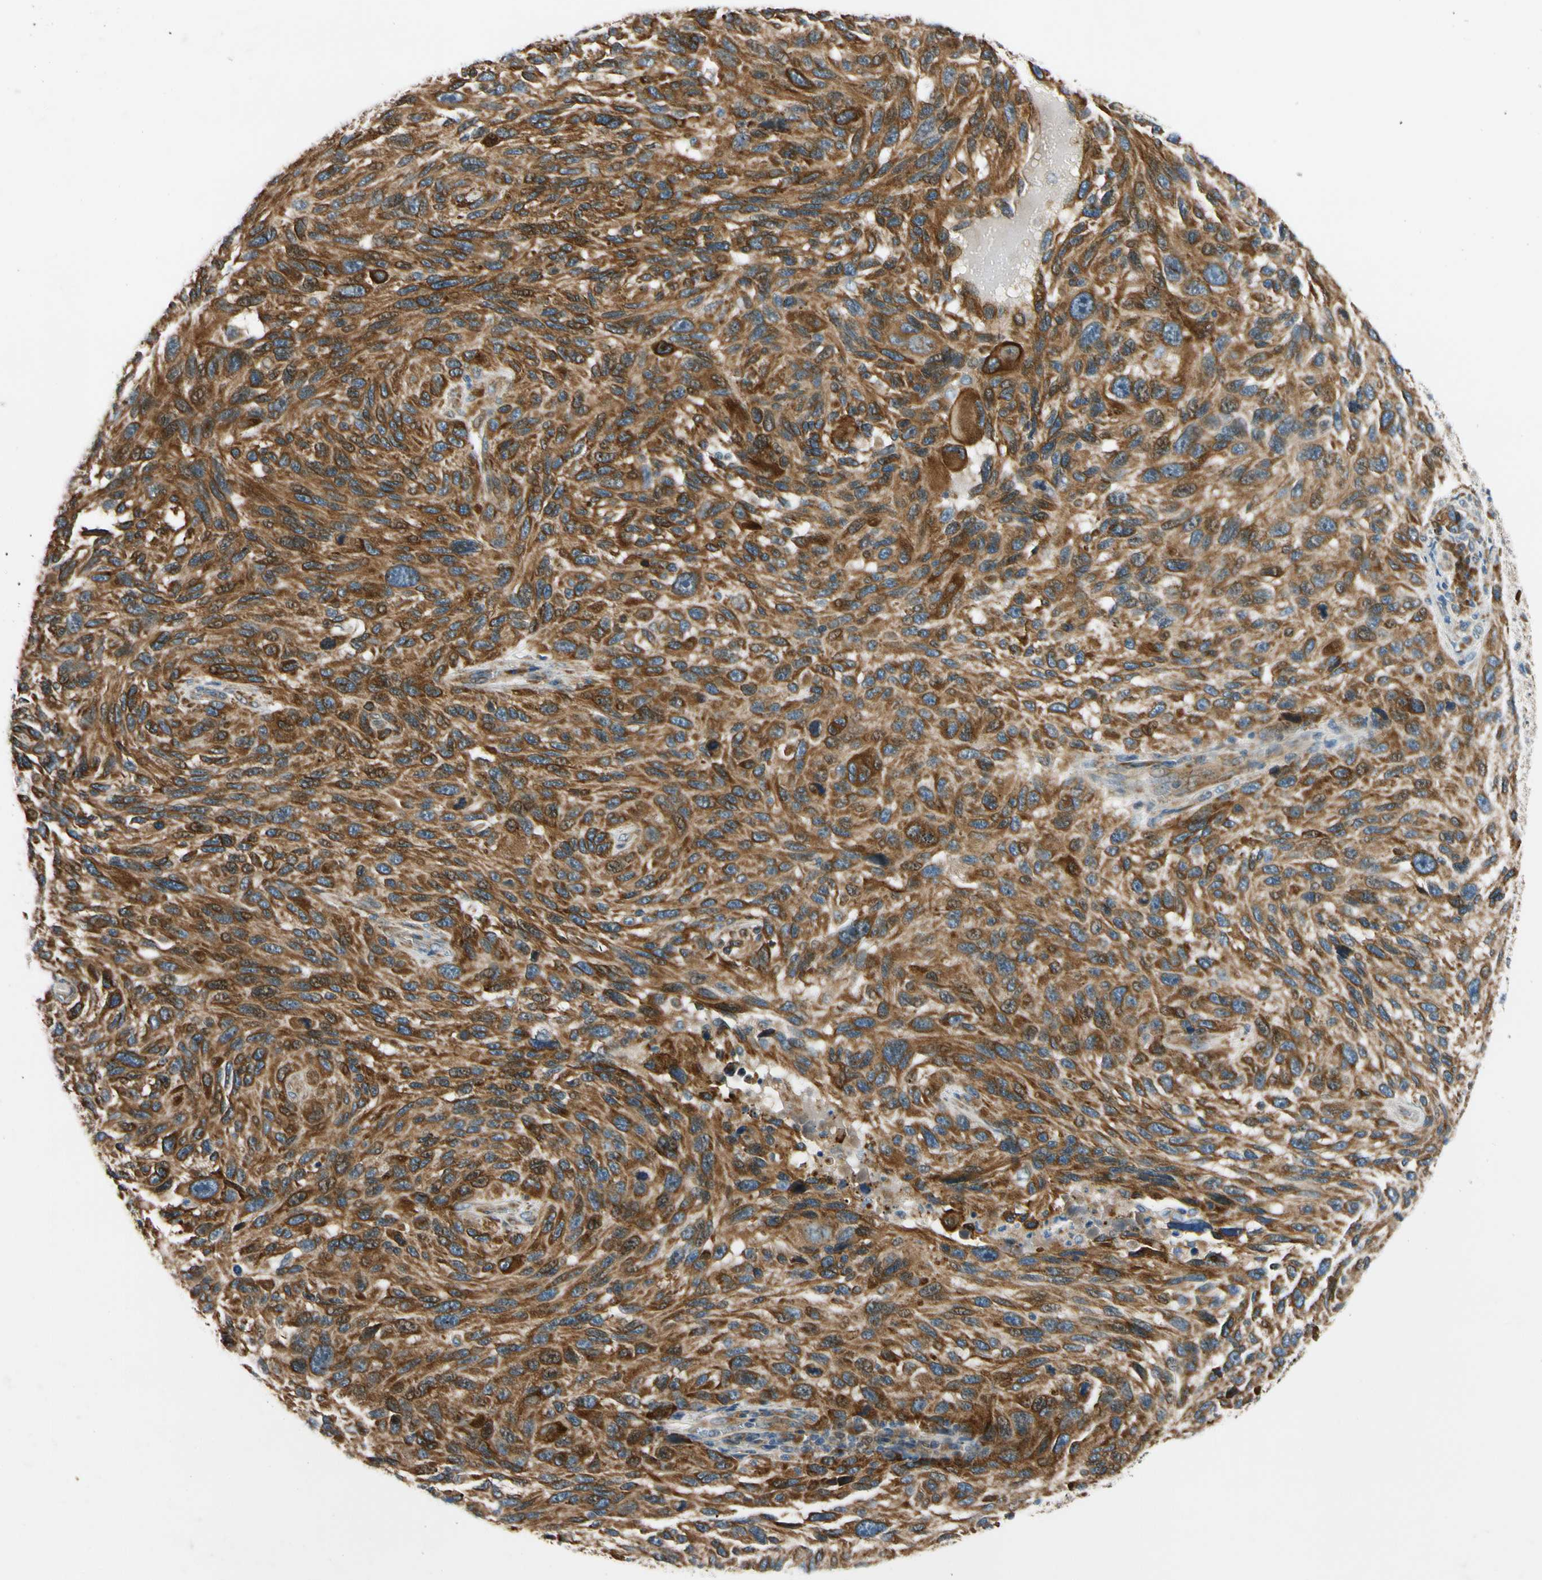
{"staining": {"intensity": "strong", "quantity": ">75%", "location": "cytoplasmic/membranous"}, "tissue": "melanoma", "cell_type": "Tumor cells", "image_type": "cancer", "snomed": [{"axis": "morphology", "description": "Malignant melanoma, NOS"}, {"axis": "topography", "description": "Skin"}], "caption": "Protein staining of melanoma tissue displays strong cytoplasmic/membranous staining in approximately >75% of tumor cells. (DAB (3,3'-diaminobenzidine) IHC with brightfield microscopy, high magnification).", "gene": "MST1R", "patient": {"sex": "male", "age": 53}}